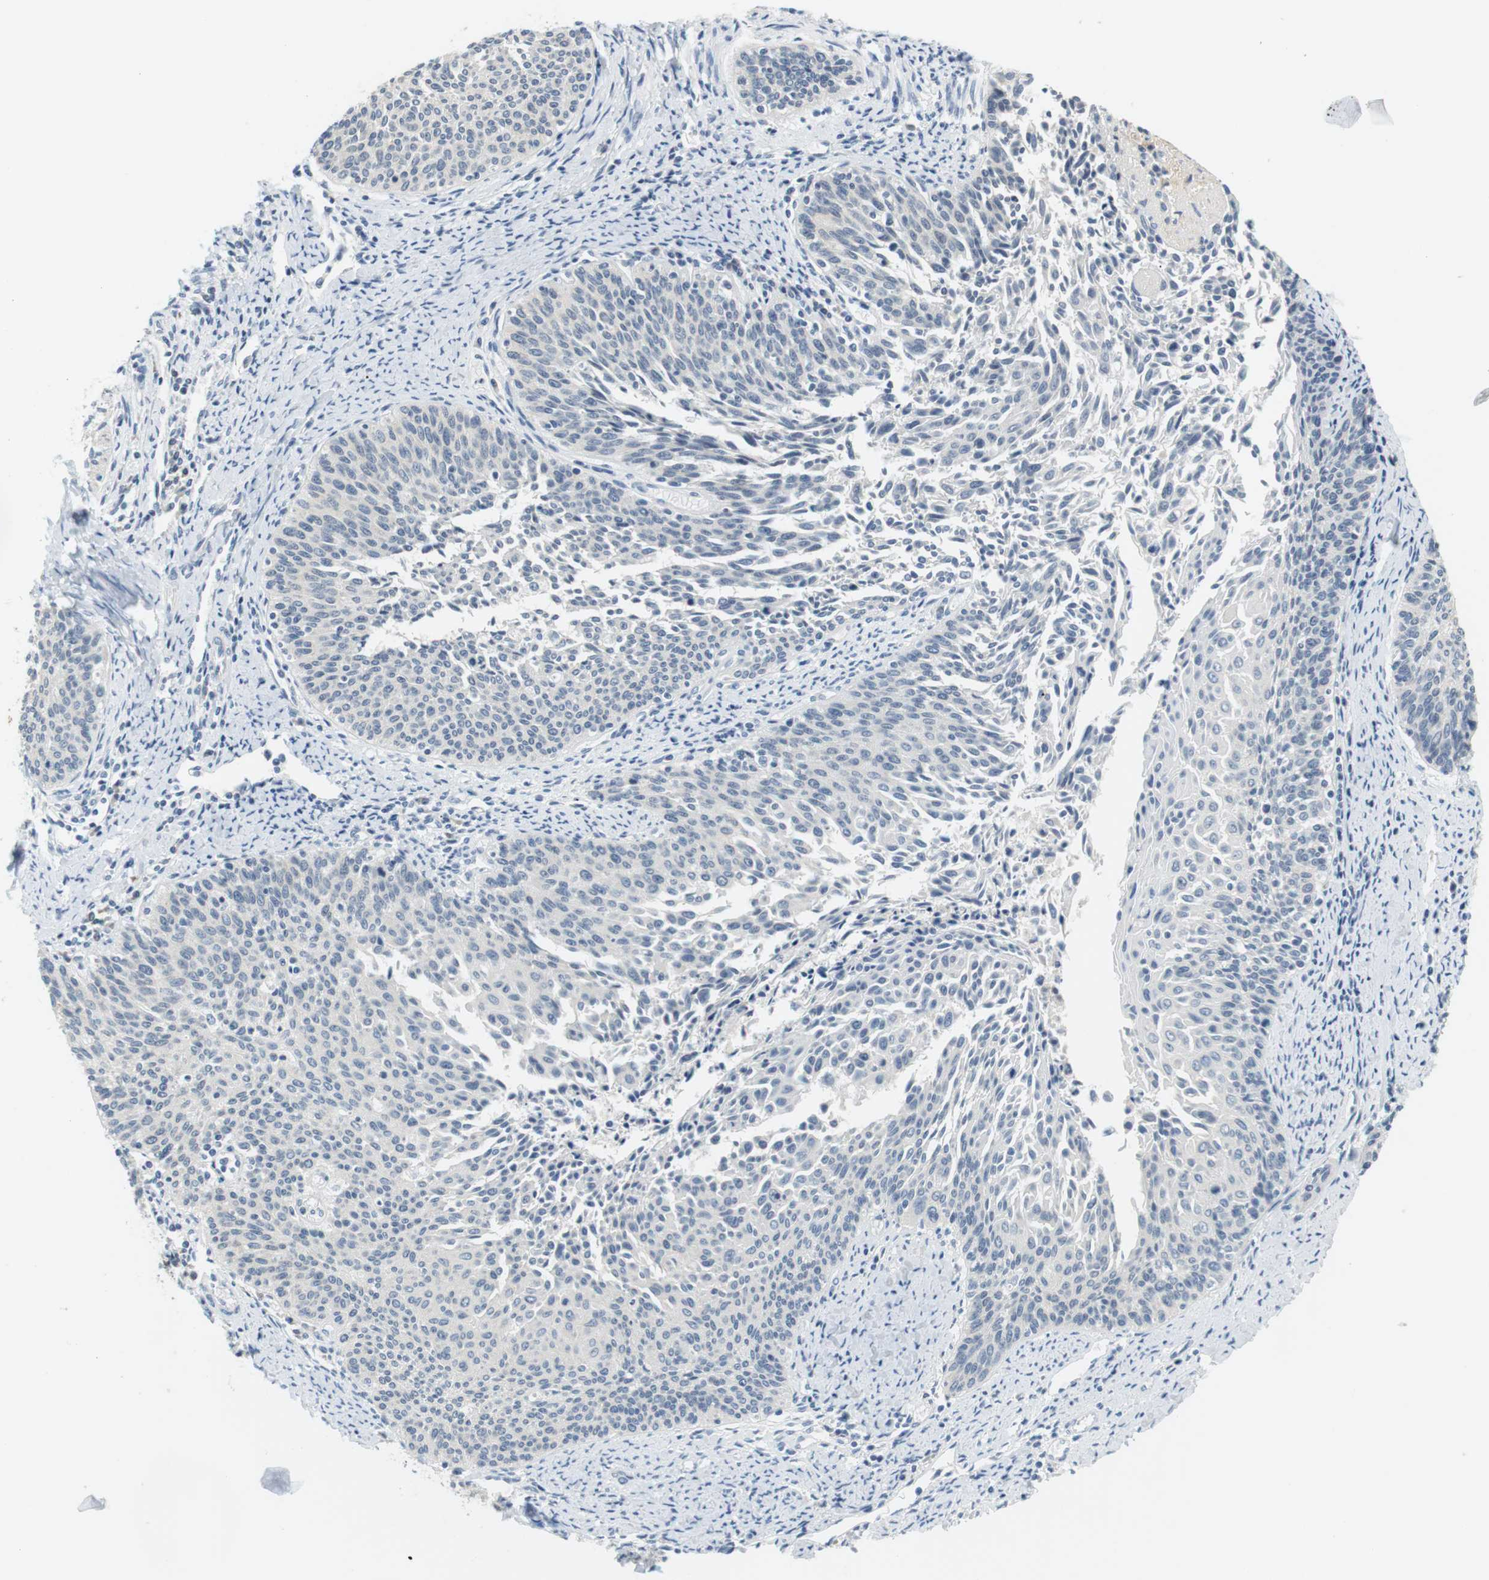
{"staining": {"intensity": "negative", "quantity": "none", "location": "none"}, "tissue": "cervical cancer", "cell_type": "Tumor cells", "image_type": "cancer", "snomed": [{"axis": "morphology", "description": "Squamous cell carcinoma, NOS"}, {"axis": "topography", "description": "Cervix"}], "caption": "A photomicrograph of human squamous cell carcinoma (cervical) is negative for staining in tumor cells.", "gene": "WNT7A", "patient": {"sex": "female", "age": 55}}